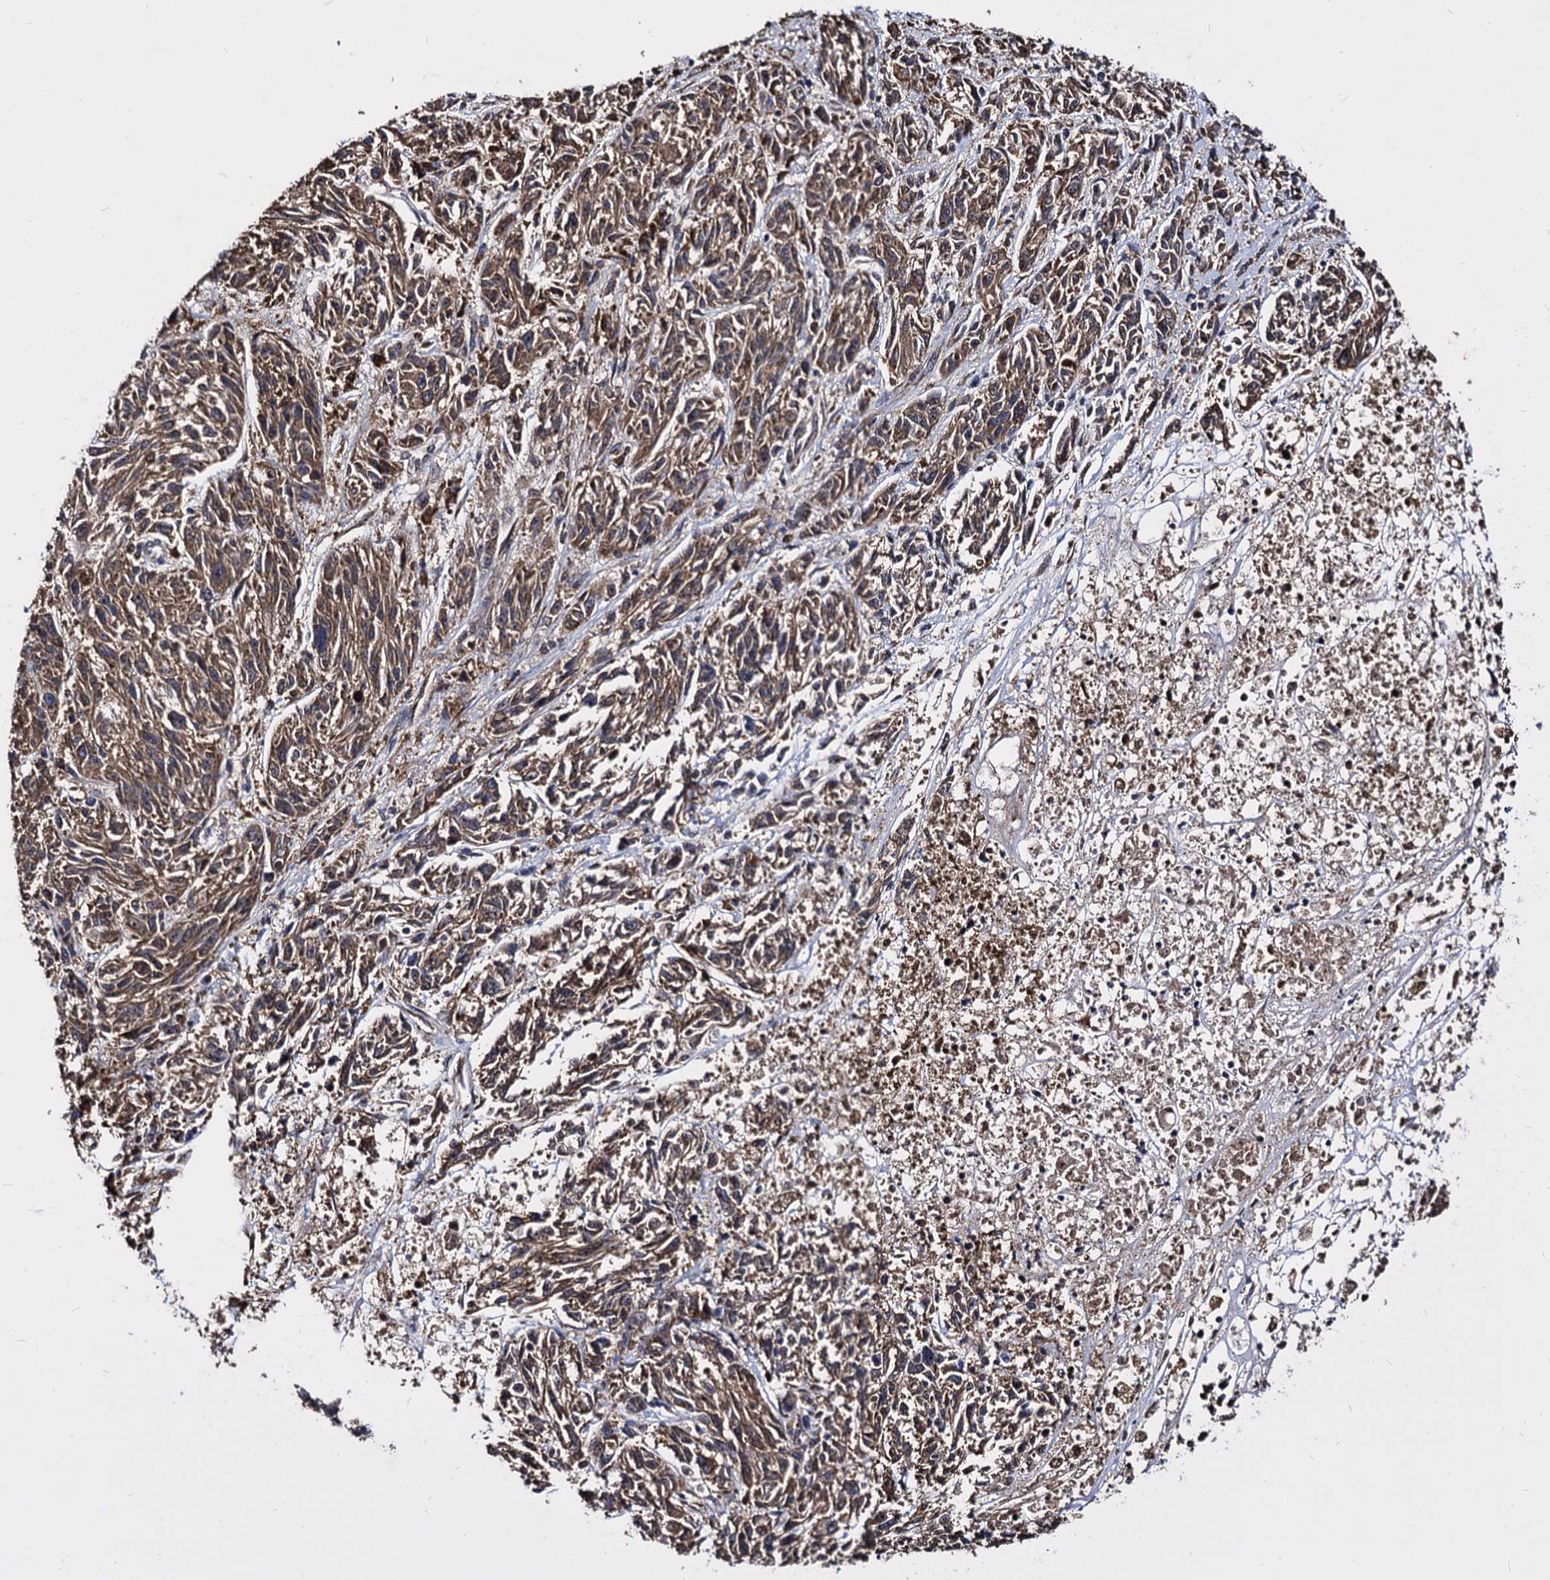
{"staining": {"intensity": "moderate", "quantity": ">75%", "location": "cytoplasmic/membranous"}, "tissue": "melanoma", "cell_type": "Tumor cells", "image_type": "cancer", "snomed": [{"axis": "morphology", "description": "Malignant melanoma, NOS"}, {"axis": "topography", "description": "Skin"}], "caption": "This image shows IHC staining of melanoma, with medium moderate cytoplasmic/membranous positivity in about >75% of tumor cells.", "gene": "NME1", "patient": {"sex": "male", "age": 53}}